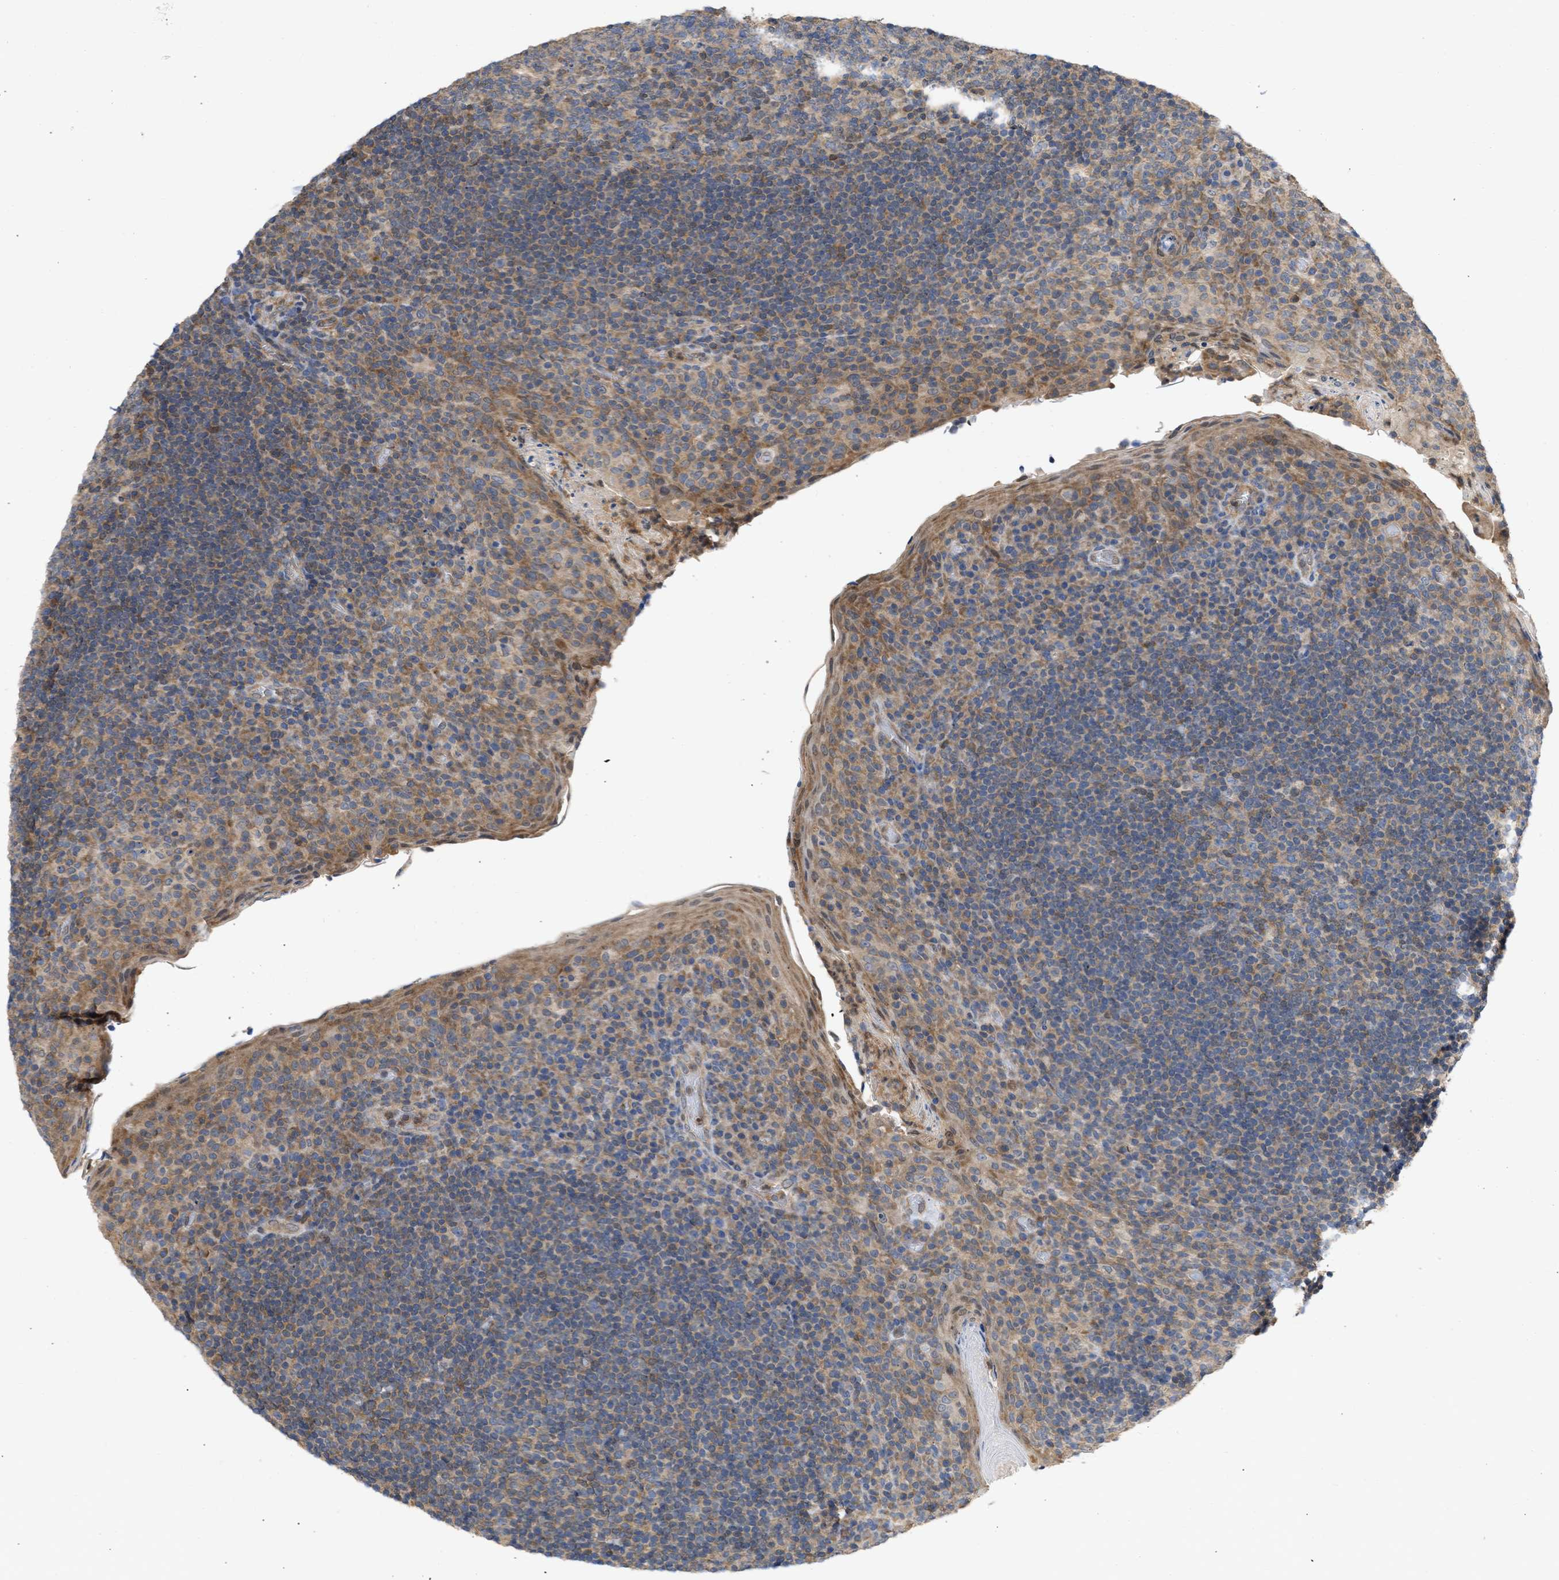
{"staining": {"intensity": "moderate", "quantity": "25%-75%", "location": "cytoplasmic/membranous"}, "tissue": "tonsil", "cell_type": "Germinal center cells", "image_type": "normal", "snomed": [{"axis": "morphology", "description": "Normal tissue, NOS"}, {"axis": "topography", "description": "Tonsil"}], "caption": "Immunohistochemistry (DAB (3,3'-diaminobenzidine)) staining of normal tonsil reveals moderate cytoplasmic/membranous protein expression in approximately 25%-75% of germinal center cells.", "gene": "MAP2K3", "patient": {"sex": "male", "age": 17}}